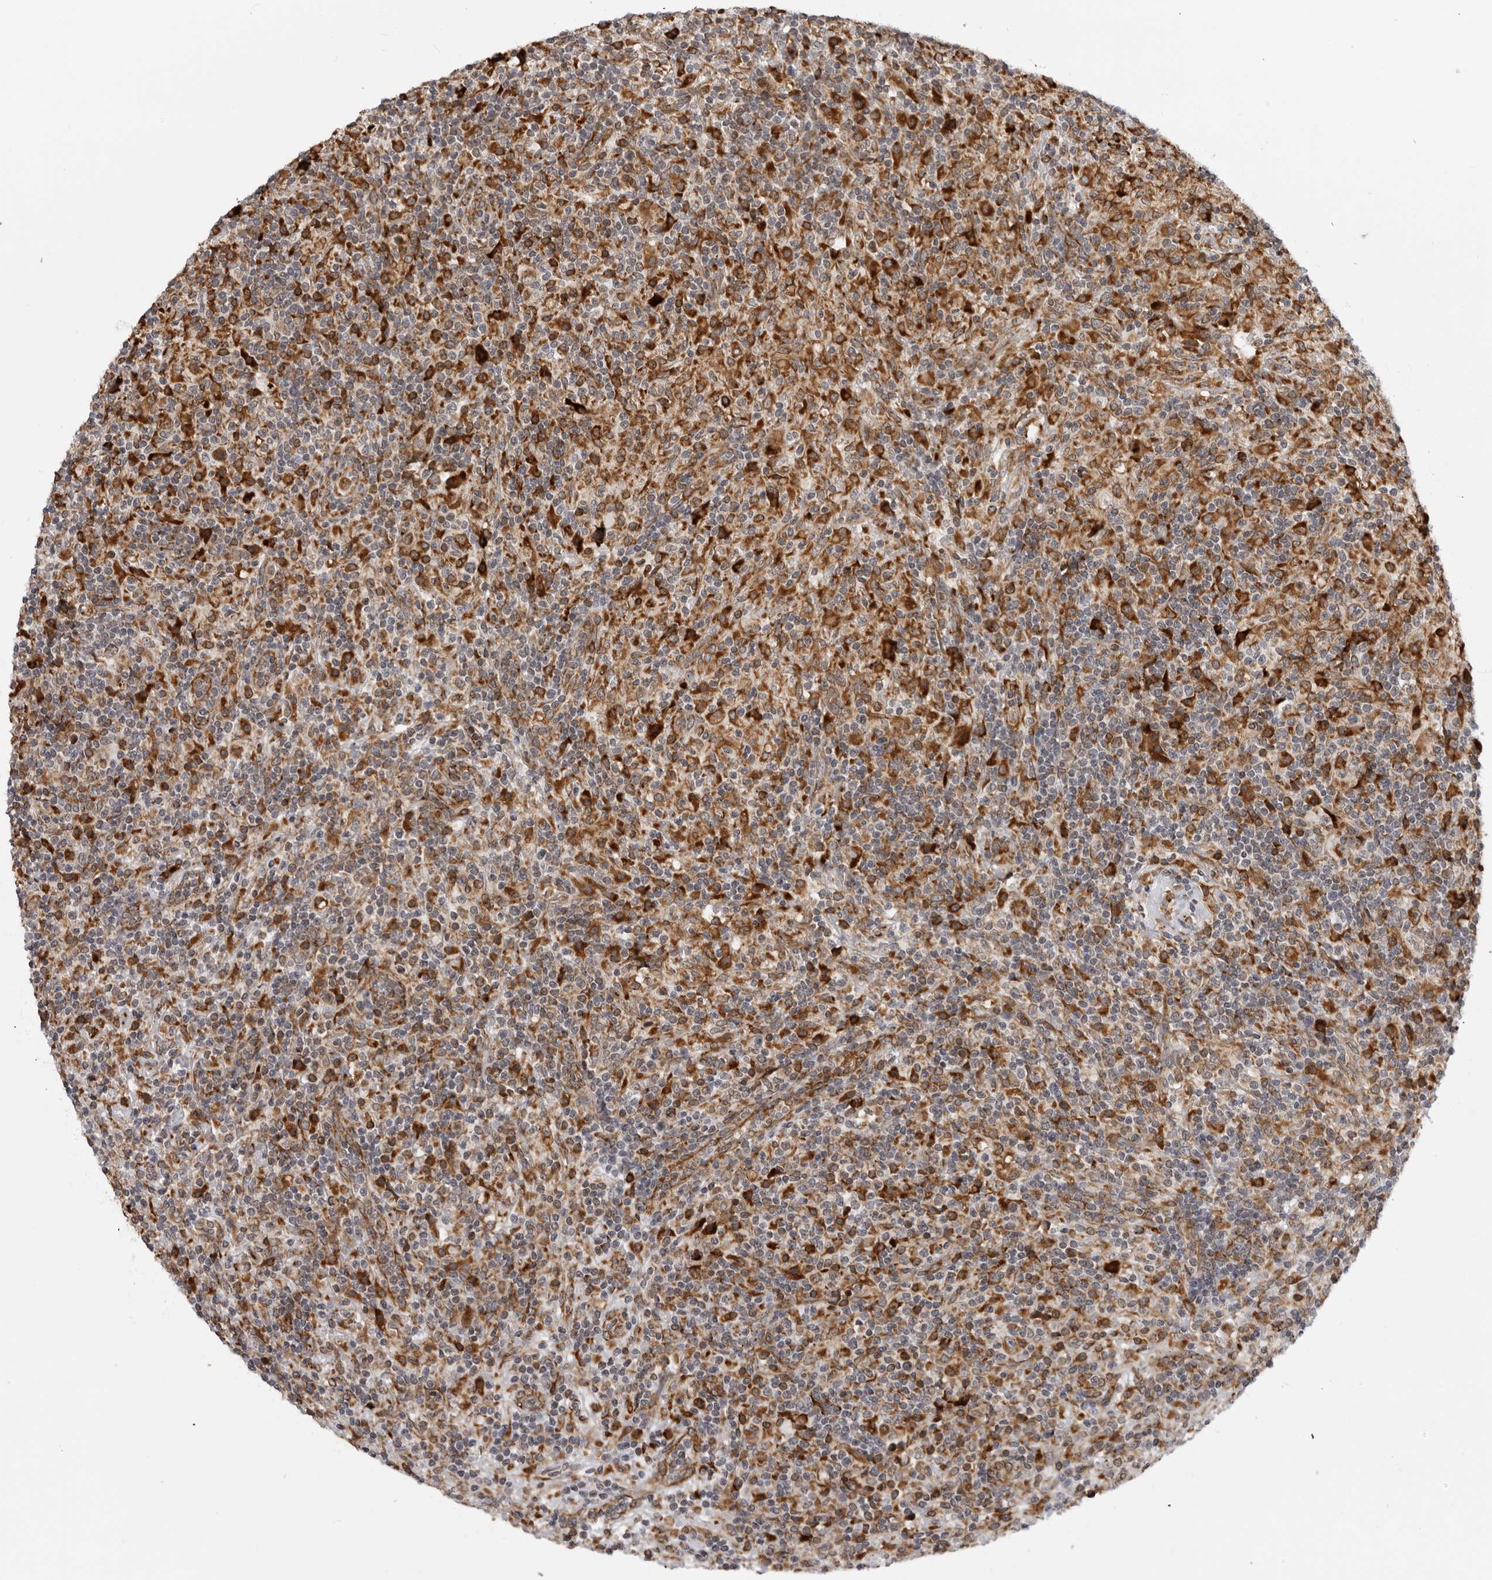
{"staining": {"intensity": "moderate", "quantity": ">75%", "location": "cytoplasmic/membranous"}, "tissue": "lymphoma", "cell_type": "Tumor cells", "image_type": "cancer", "snomed": [{"axis": "morphology", "description": "Hodgkin's disease, NOS"}, {"axis": "topography", "description": "Lymph node"}], "caption": "Immunohistochemical staining of lymphoma demonstrates medium levels of moderate cytoplasmic/membranous positivity in about >75% of tumor cells.", "gene": "ALPK2", "patient": {"sex": "male", "age": 70}}